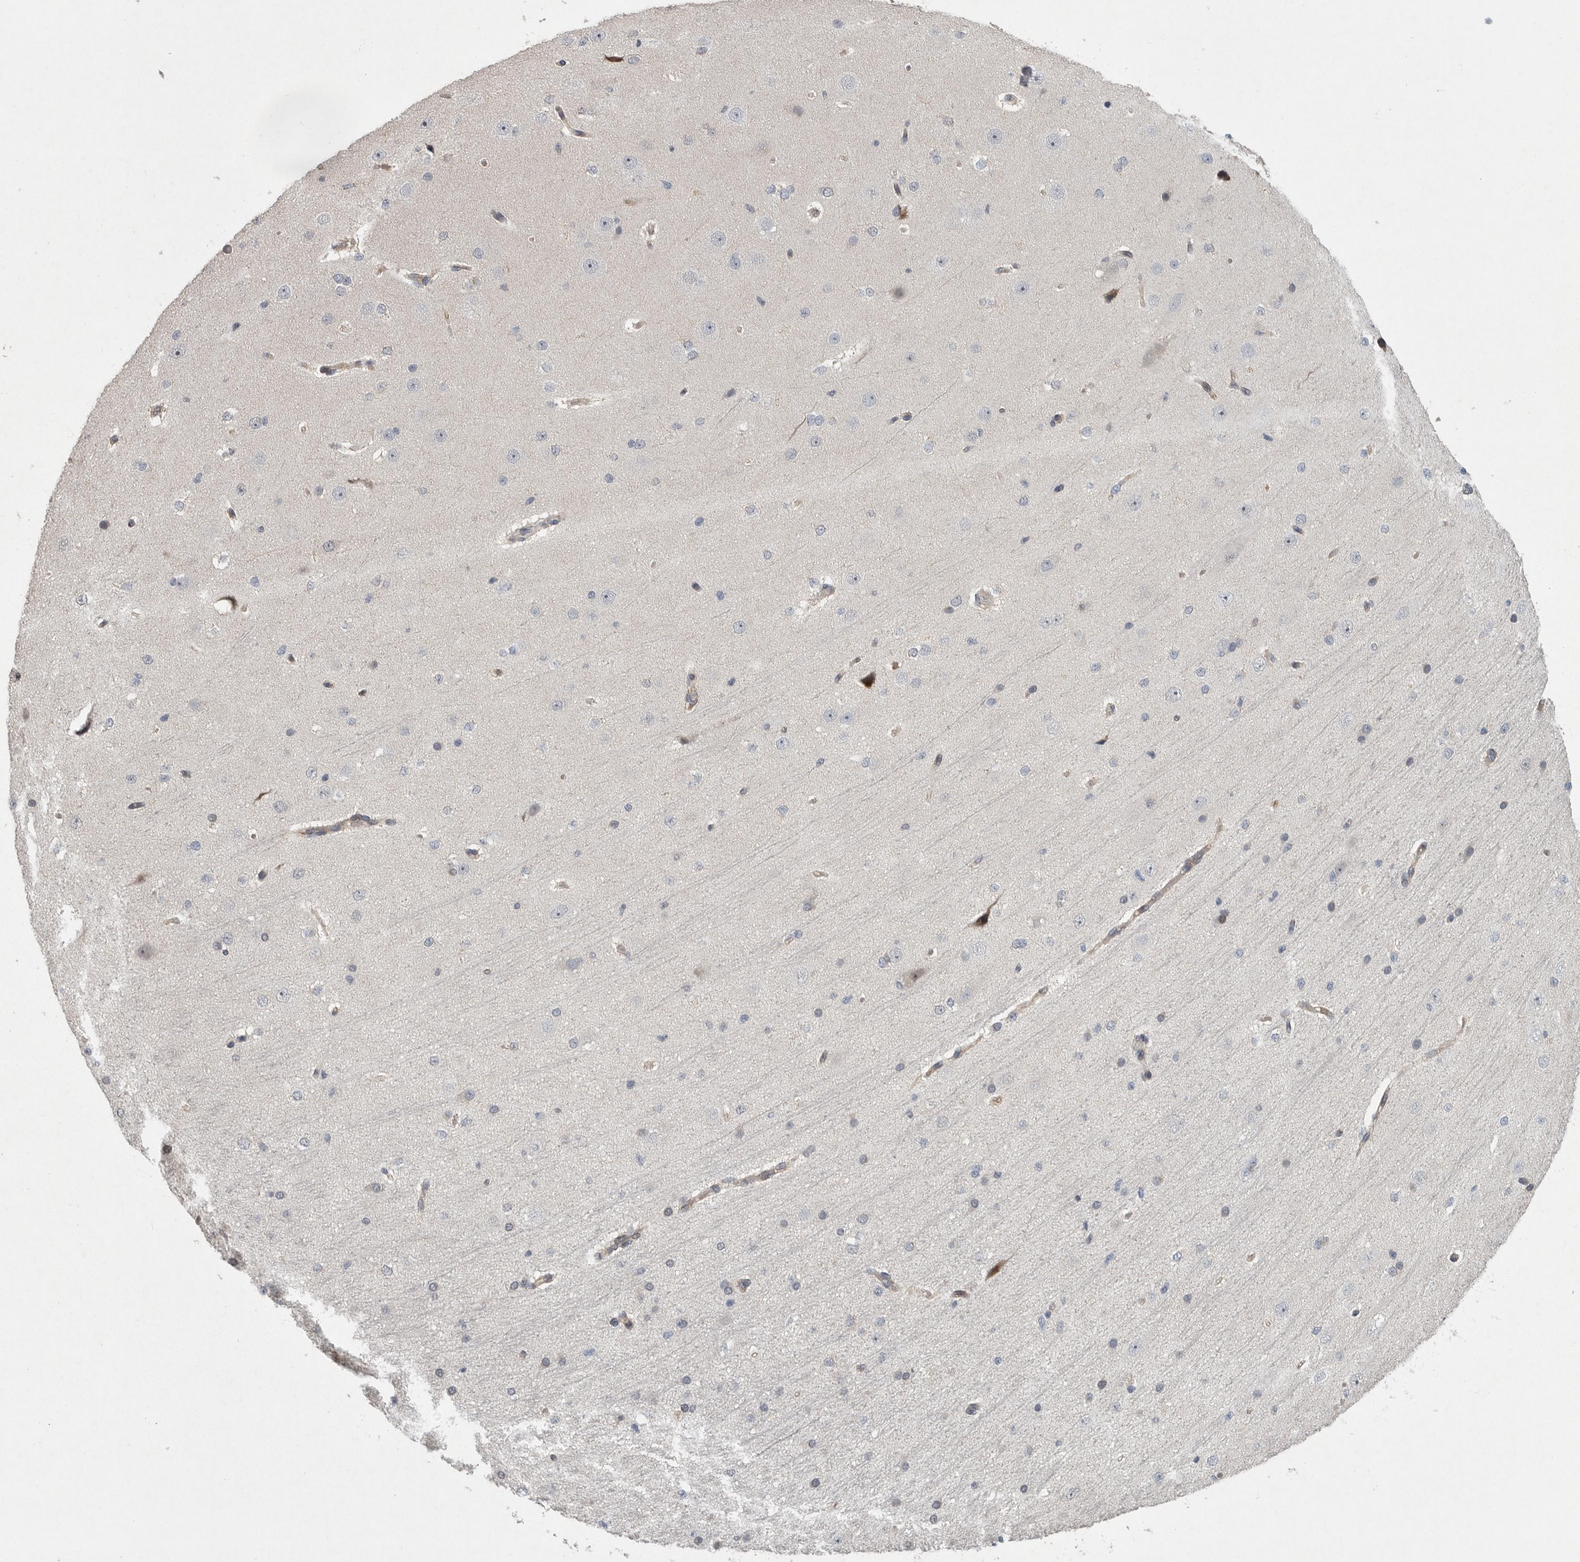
{"staining": {"intensity": "negative", "quantity": "none", "location": "none"}, "tissue": "cerebral cortex", "cell_type": "Endothelial cells", "image_type": "normal", "snomed": [{"axis": "morphology", "description": "Normal tissue, NOS"}, {"axis": "morphology", "description": "Developmental malformation"}, {"axis": "topography", "description": "Cerebral cortex"}], "caption": "An immunohistochemistry image of benign cerebral cortex is shown. There is no staining in endothelial cells of cerebral cortex. (Brightfield microscopy of DAB (3,3'-diaminobenzidine) immunohistochemistry at high magnification).", "gene": "MAN2A1", "patient": {"sex": "female", "age": 30}}